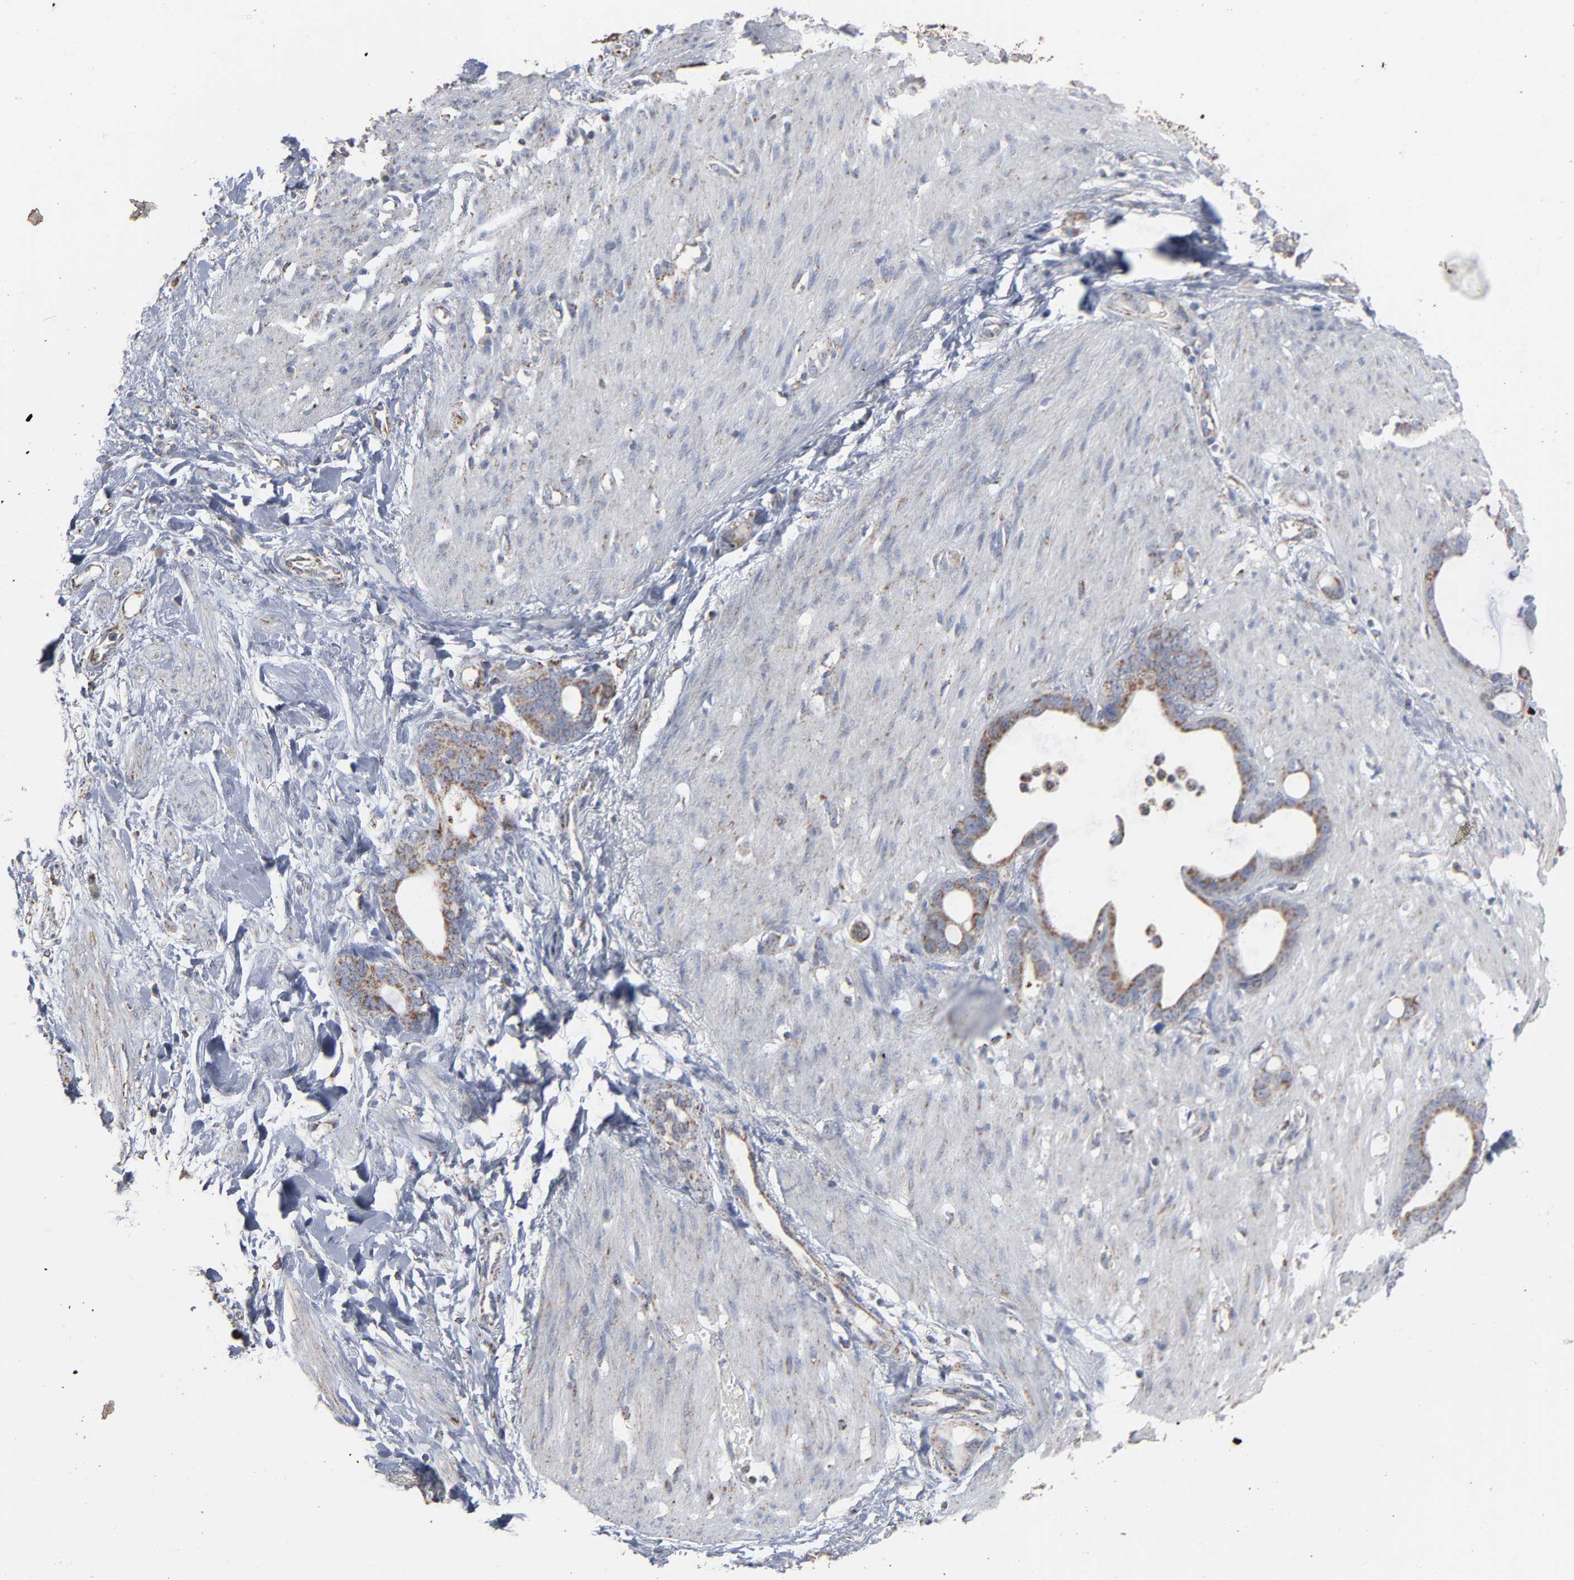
{"staining": {"intensity": "moderate", "quantity": ">75%", "location": "cytoplasmic/membranous"}, "tissue": "stomach cancer", "cell_type": "Tumor cells", "image_type": "cancer", "snomed": [{"axis": "morphology", "description": "Adenocarcinoma, NOS"}, {"axis": "topography", "description": "Stomach"}], "caption": "Stomach cancer stained for a protein (brown) shows moderate cytoplasmic/membranous positive positivity in approximately >75% of tumor cells.", "gene": "UQCRC1", "patient": {"sex": "female", "age": 75}}